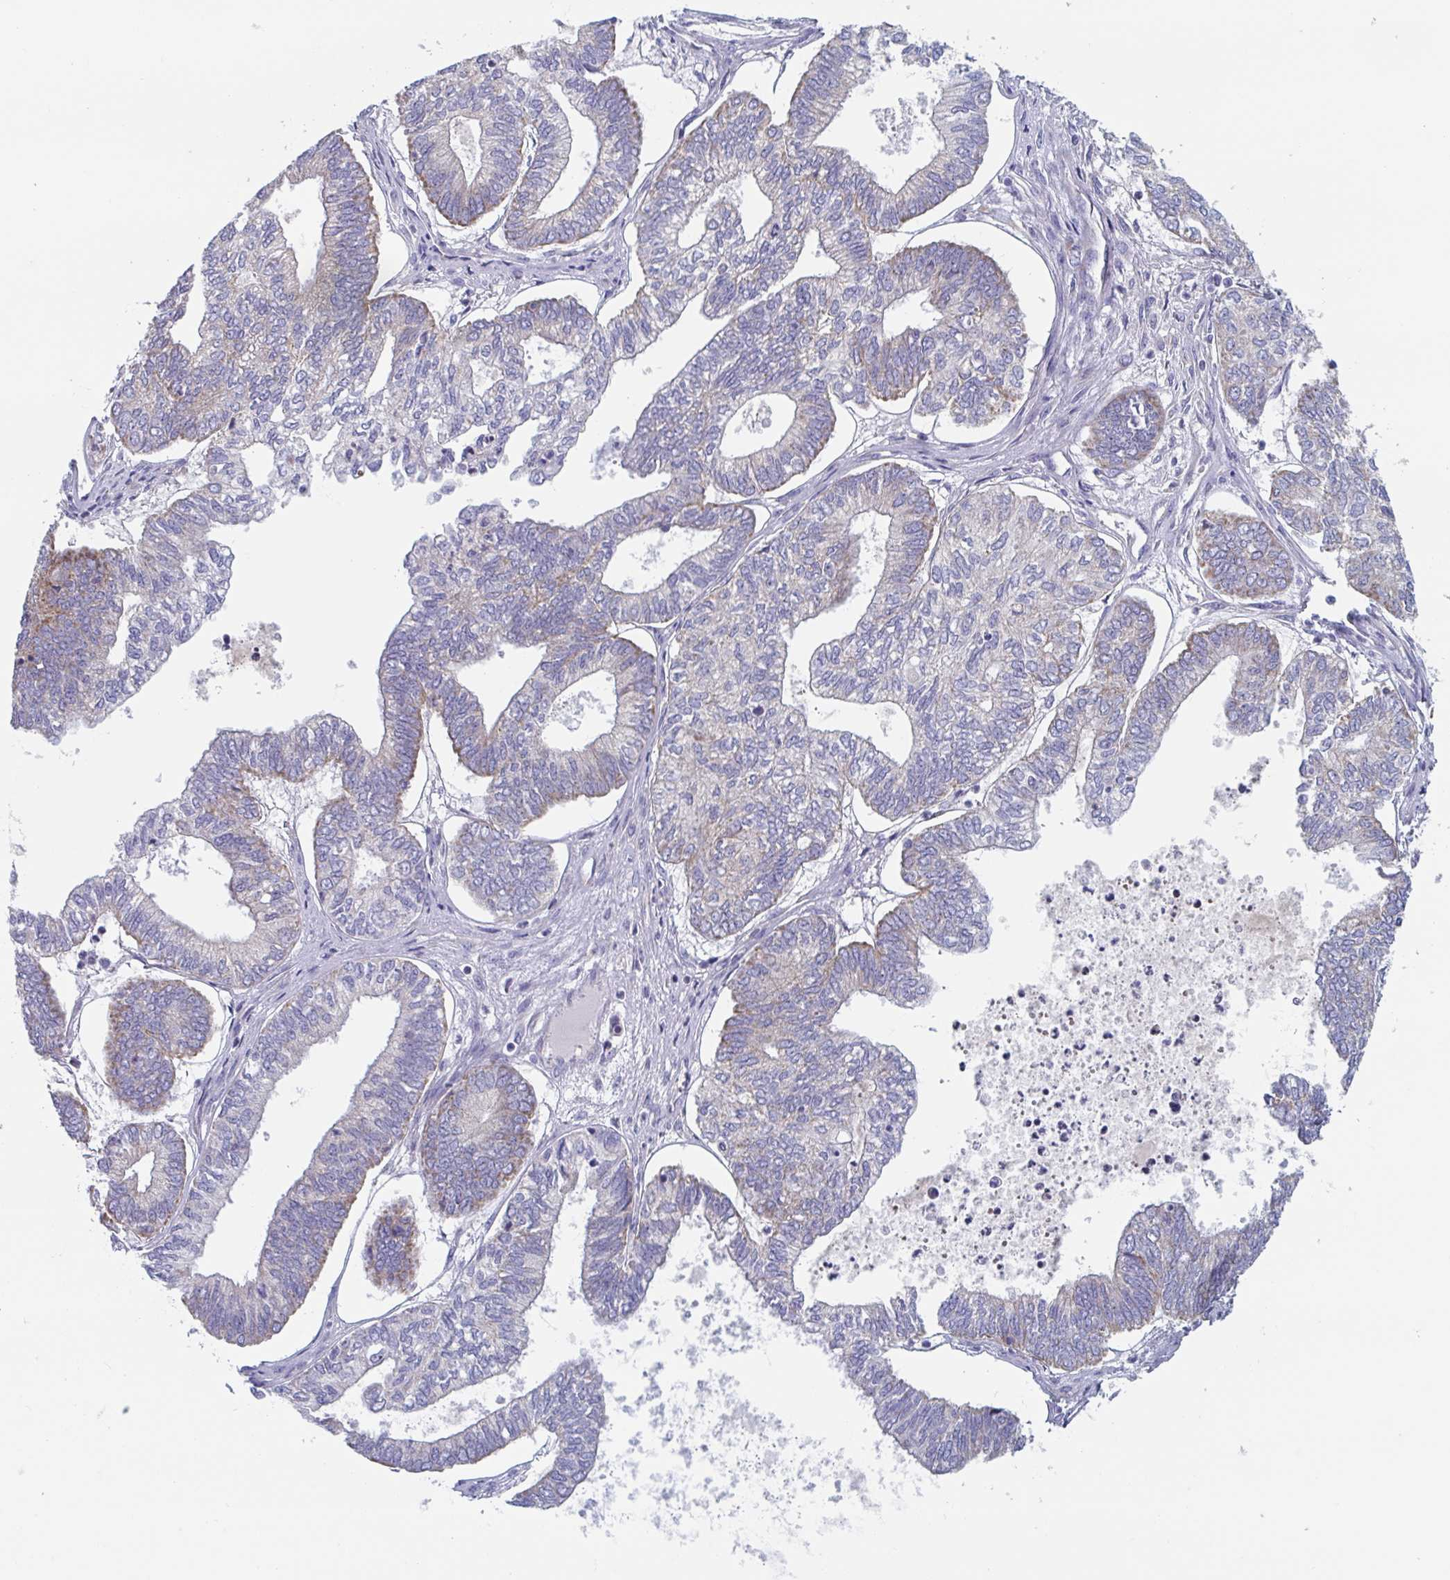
{"staining": {"intensity": "moderate", "quantity": "25%-75%", "location": "cytoplasmic/membranous,nuclear"}, "tissue": "ovarian cancer", "cell_type": "Tumor cells", "image_type": "cancer", "snomed": [{"axis": "morphology", "description": "Carcinoma, endometroid"}, {"axis": "topography", "description": "Ovary"}], "caption": "This histopathology image reveals immunohistochemistry staining of human ovarian cancer (endometroid carcinoma), with medium moderate cytoplasmic/membranous and nuclear expression in about 25%-75% of tumor cells.", "gene": "MRPL53", "patient": {"sex": "female", "age": 64}}